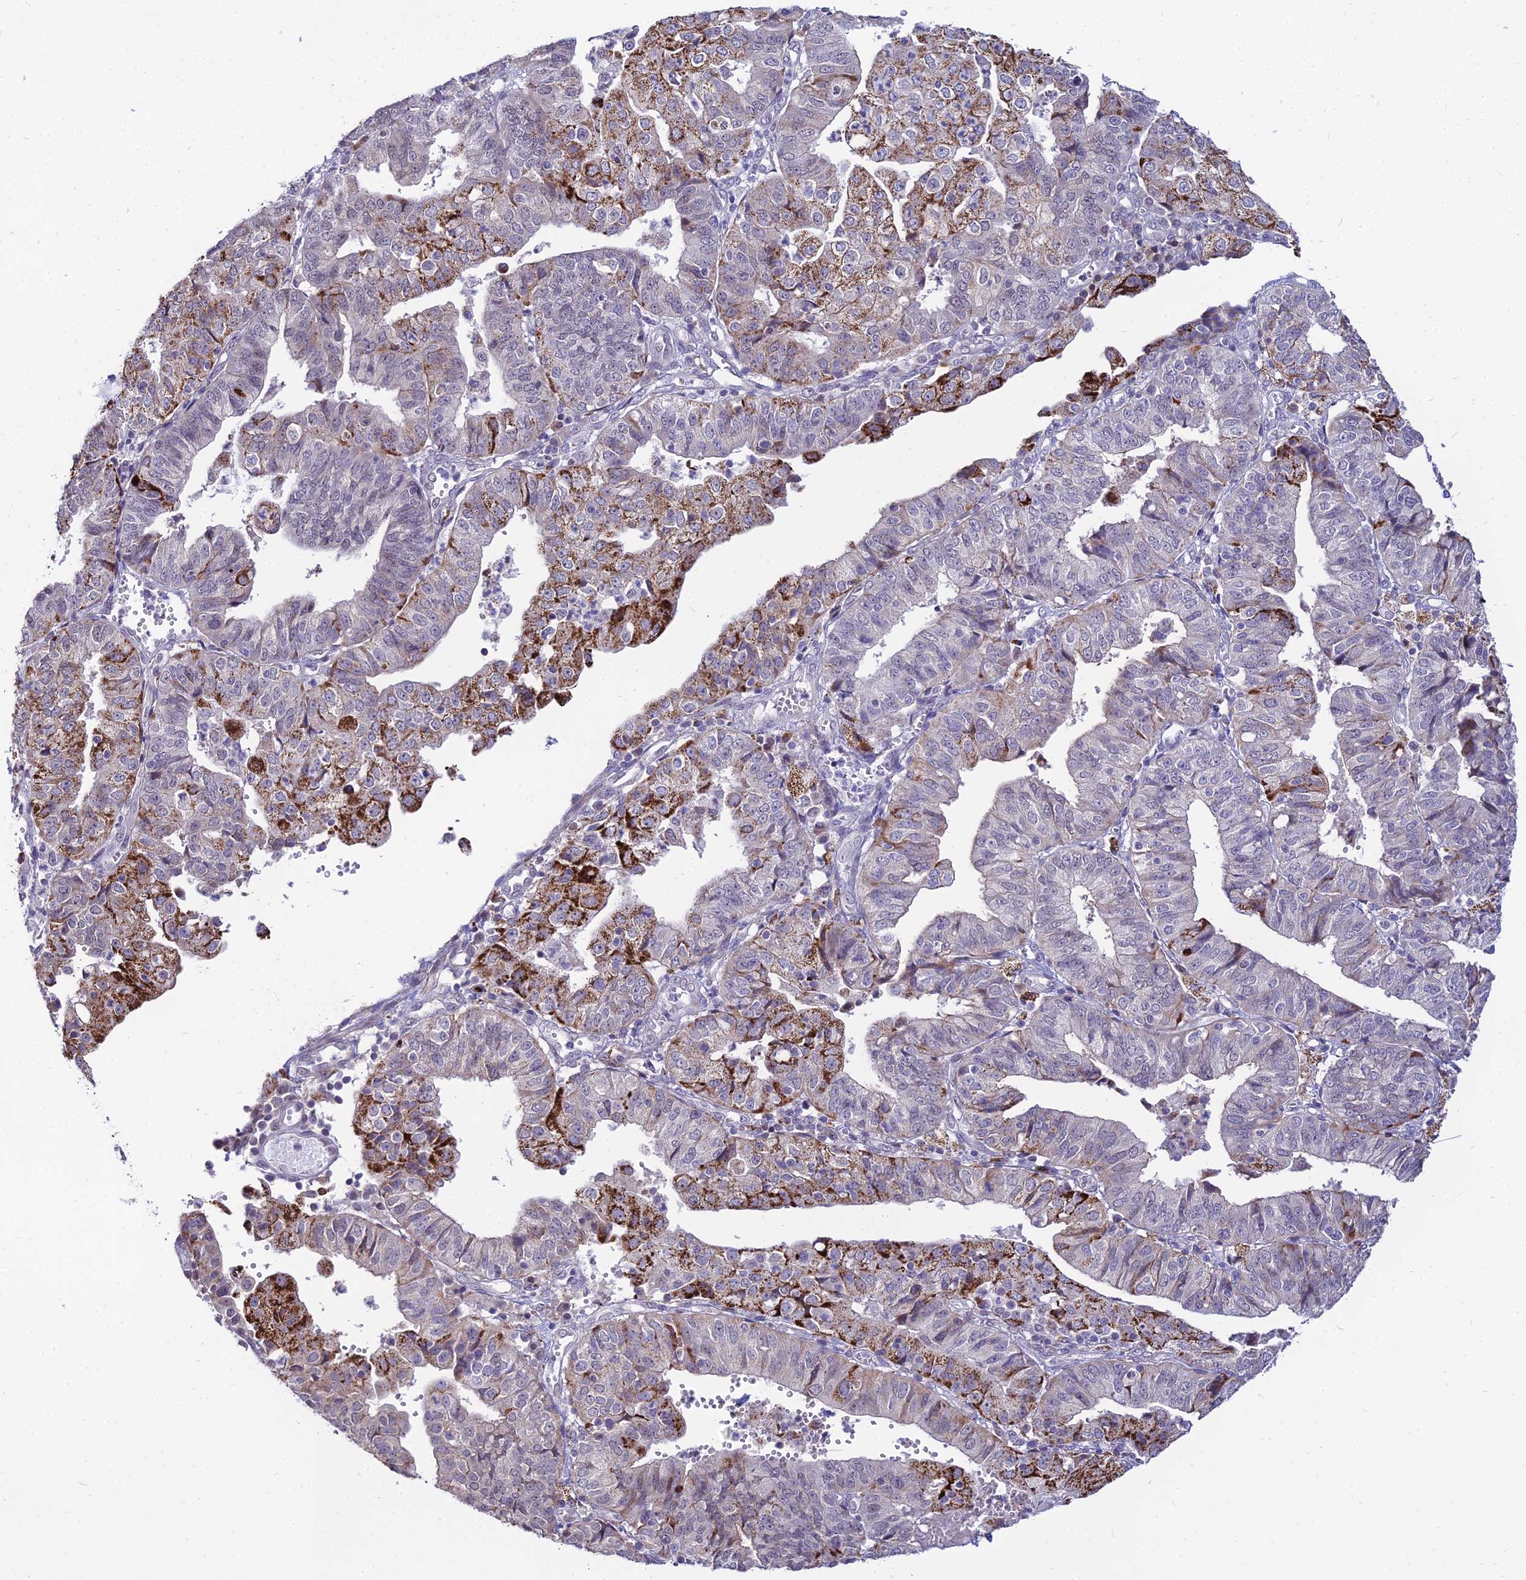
{"staining": {"intensity": "strong", "quantity": "<25%", "location": "cytoplasmic/membranous"}, "tissue": "endometrial cancer", "cell_type": "Tumor cells", "image_type": "cancer", "snomed": [{"axis": "morphology", "description": "Adenocarcinoma, NOS"}, {"axis": "topography", "description": "Endometrium"}], "caption": "A histopathology image of human endometrial cancer (adenocarcinoma) stained for a protein demonstrates strong cytoplasmic/membranous brown staining in tumor cells. Ihc stains the protein of interest in brown and the nuclei are stained blue.", "gene": "C6orf163", "patient": {"sex": "female", "age": 56}}